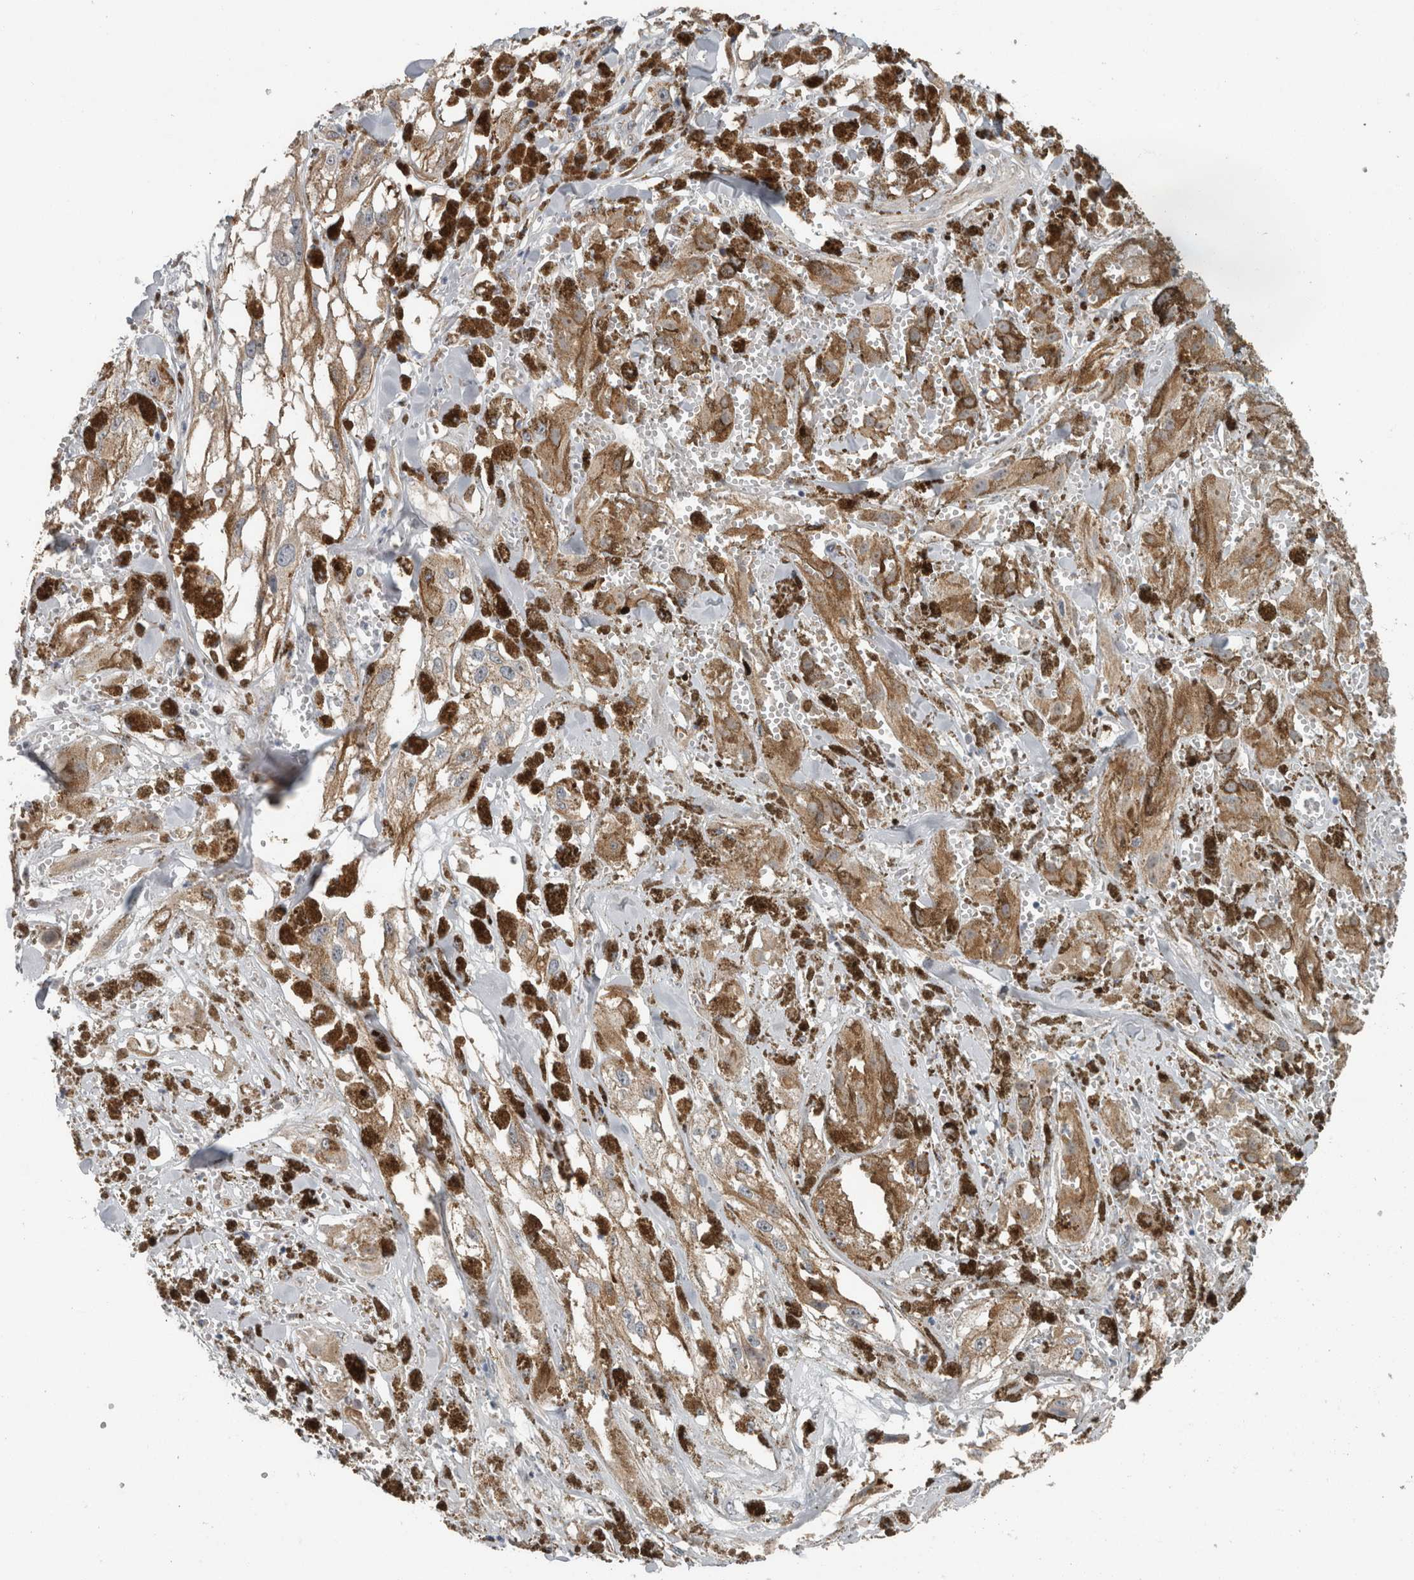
{"staining": {"intensity": "moderate", "quantity": ">75%", "location": "cytoplasmic/membranous"}, "tissue": "melanoma", "cell_type": "Tumor cells", "image_type": "cancer", "snomed": [{"axis": "morphology", "description": "Malignant melanoma, NOS"}, {"axis": "topography", "description": "Skin"}], "caption": "IHC staining of melanoma, which displays medium levels of moderate cytoplasmic/membranous staining in approximately >75% of tumor cells indicating moderate cytoplasmic/membranous protein positivity. The staining was performed using DAB (3,3'-diaminobenzidine) (brown) for protein detection and nuclei were counterstained in hematoxylin (blue).", "gene": "USP25", "patient": {"sex": "male", "age": 88}}